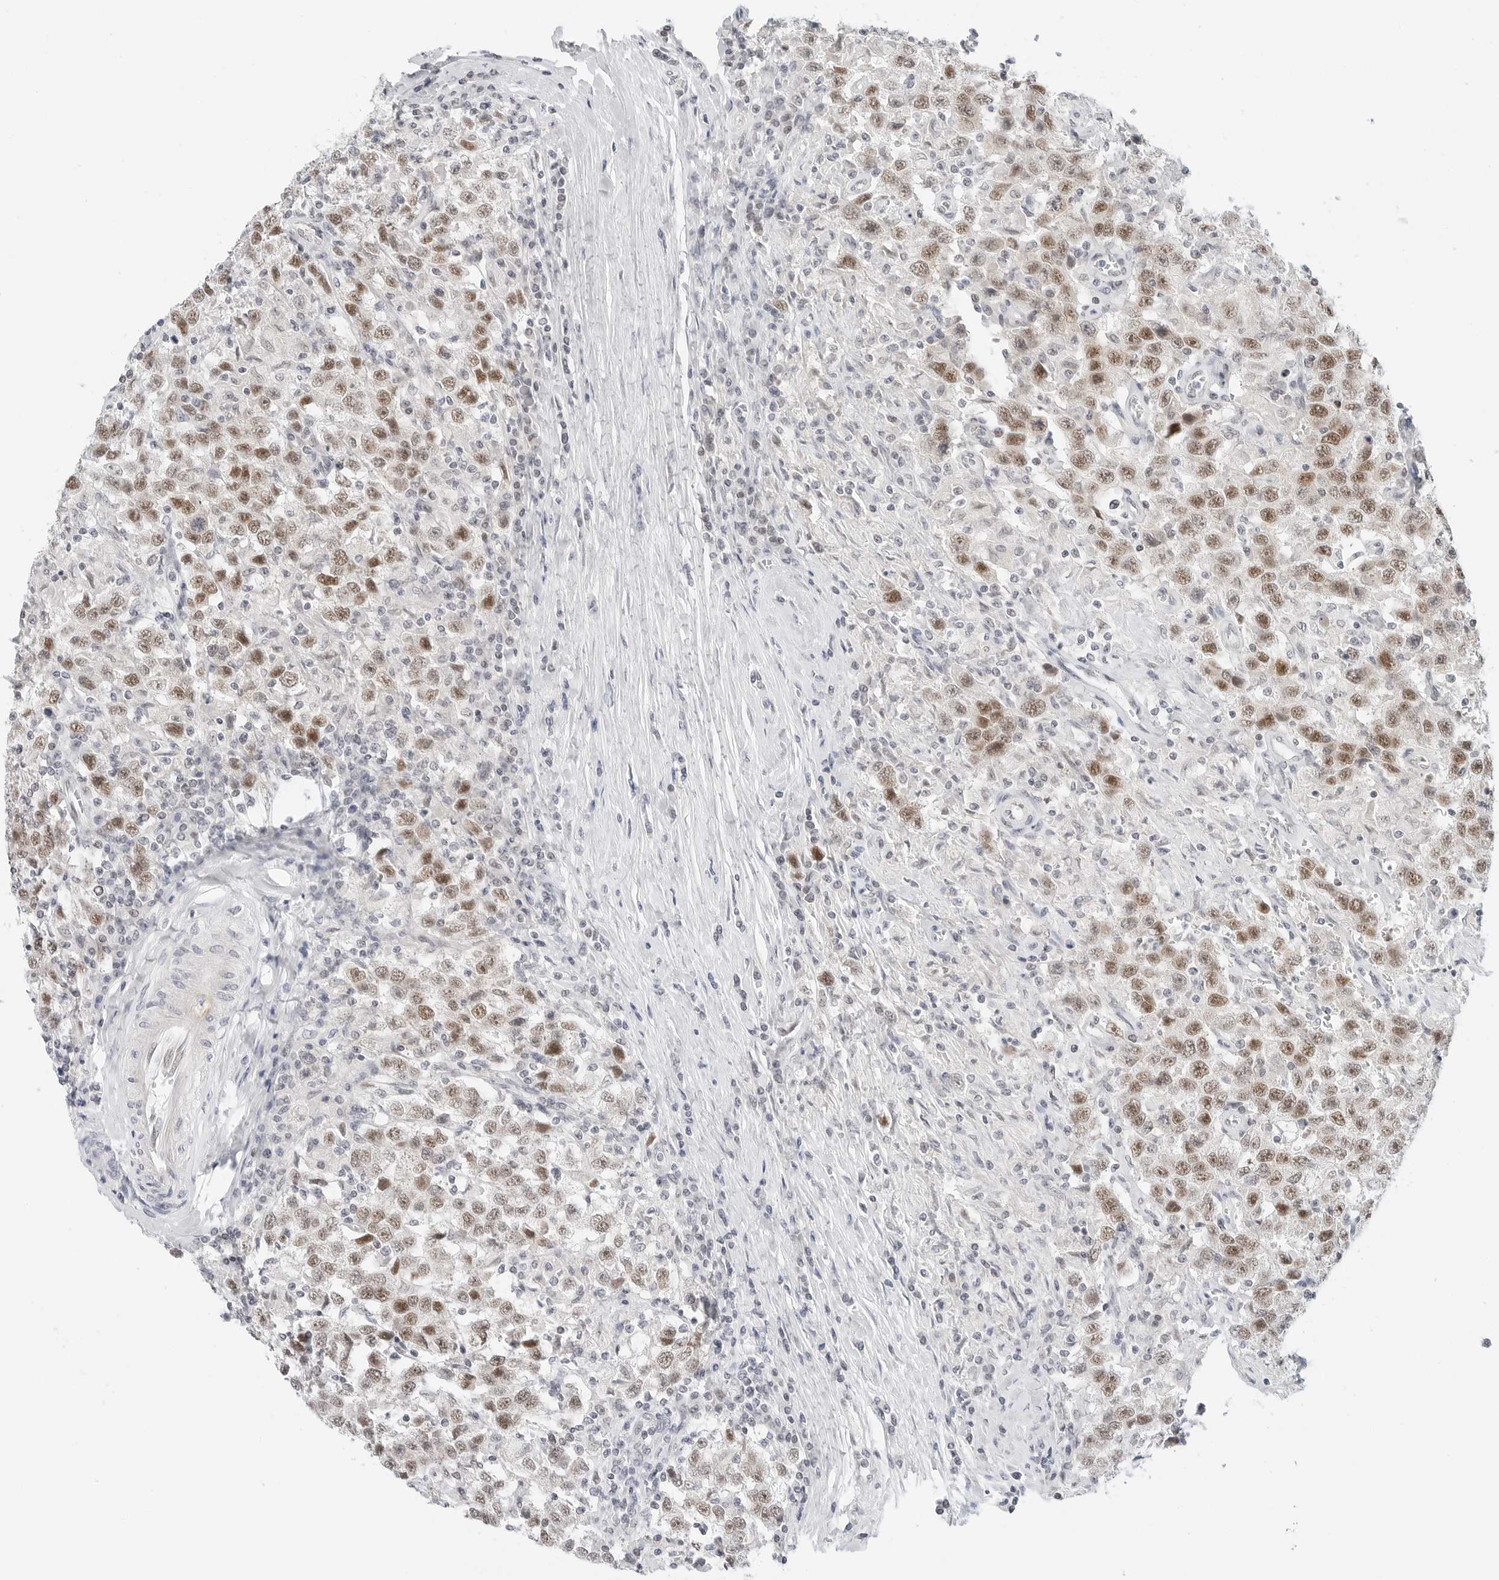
{"staining": {"intensity": "moderate", "quantity": ">75%", "location": "nuclear"}, "tissue": "testis cancer", "cell_type": "Tumor cells", "image_type": "cancer", "snomed": [{"axis": "morphology", "description": "Seminoma, NOS"}, {"axis": "topography", "description": "Testis"}], "caption": "The photomicrograph shows immunohistochemical staining of seminoma (testis). There is moderate nuclear staining is seen in about >75% of tumor cells.", "gene": "TSEN2", "patient": {"sex": "male", "age": 41}}